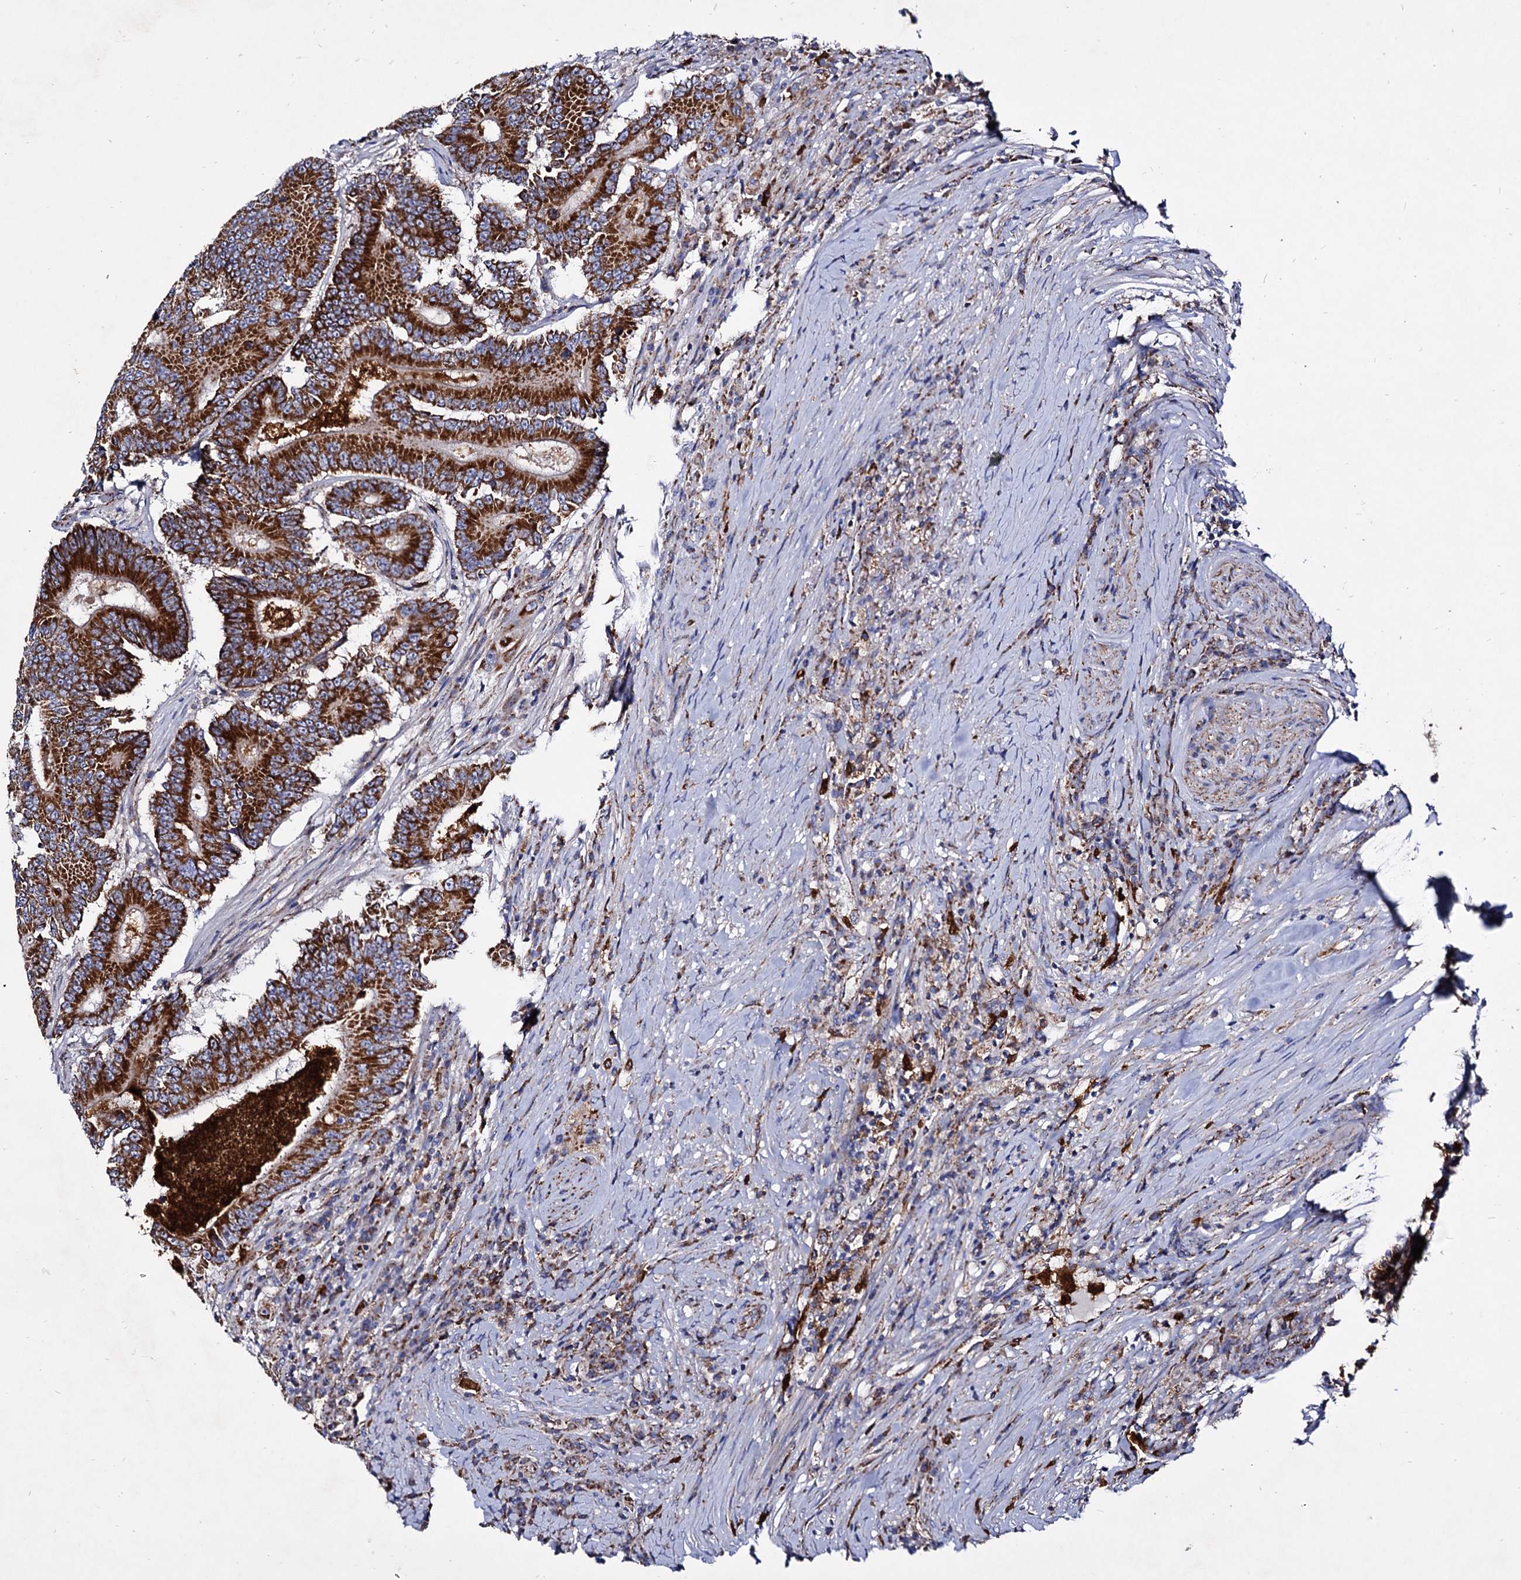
{"staining": {"intensity": "strong", "quantity": ">75%", "location": "cytoplasmic/membranous"}, "tissue": "colorectal cancer", "cell_type": "Tumor cells", "image_type": "cancer", "snomed": [{"axis": "morphology", "description": "Adenocarcinoma, NOS"}, {"axis": "topography", "description": "Colon"}], "caption": "Human colorectal adenocarcinoma stained for a protein (brown) reveals strong cytoplasmic/membranous positive staining in approximately >75% of tumor cells.", "gene": "ACAD9", "patient": {"sex": "male", "age": 83}}